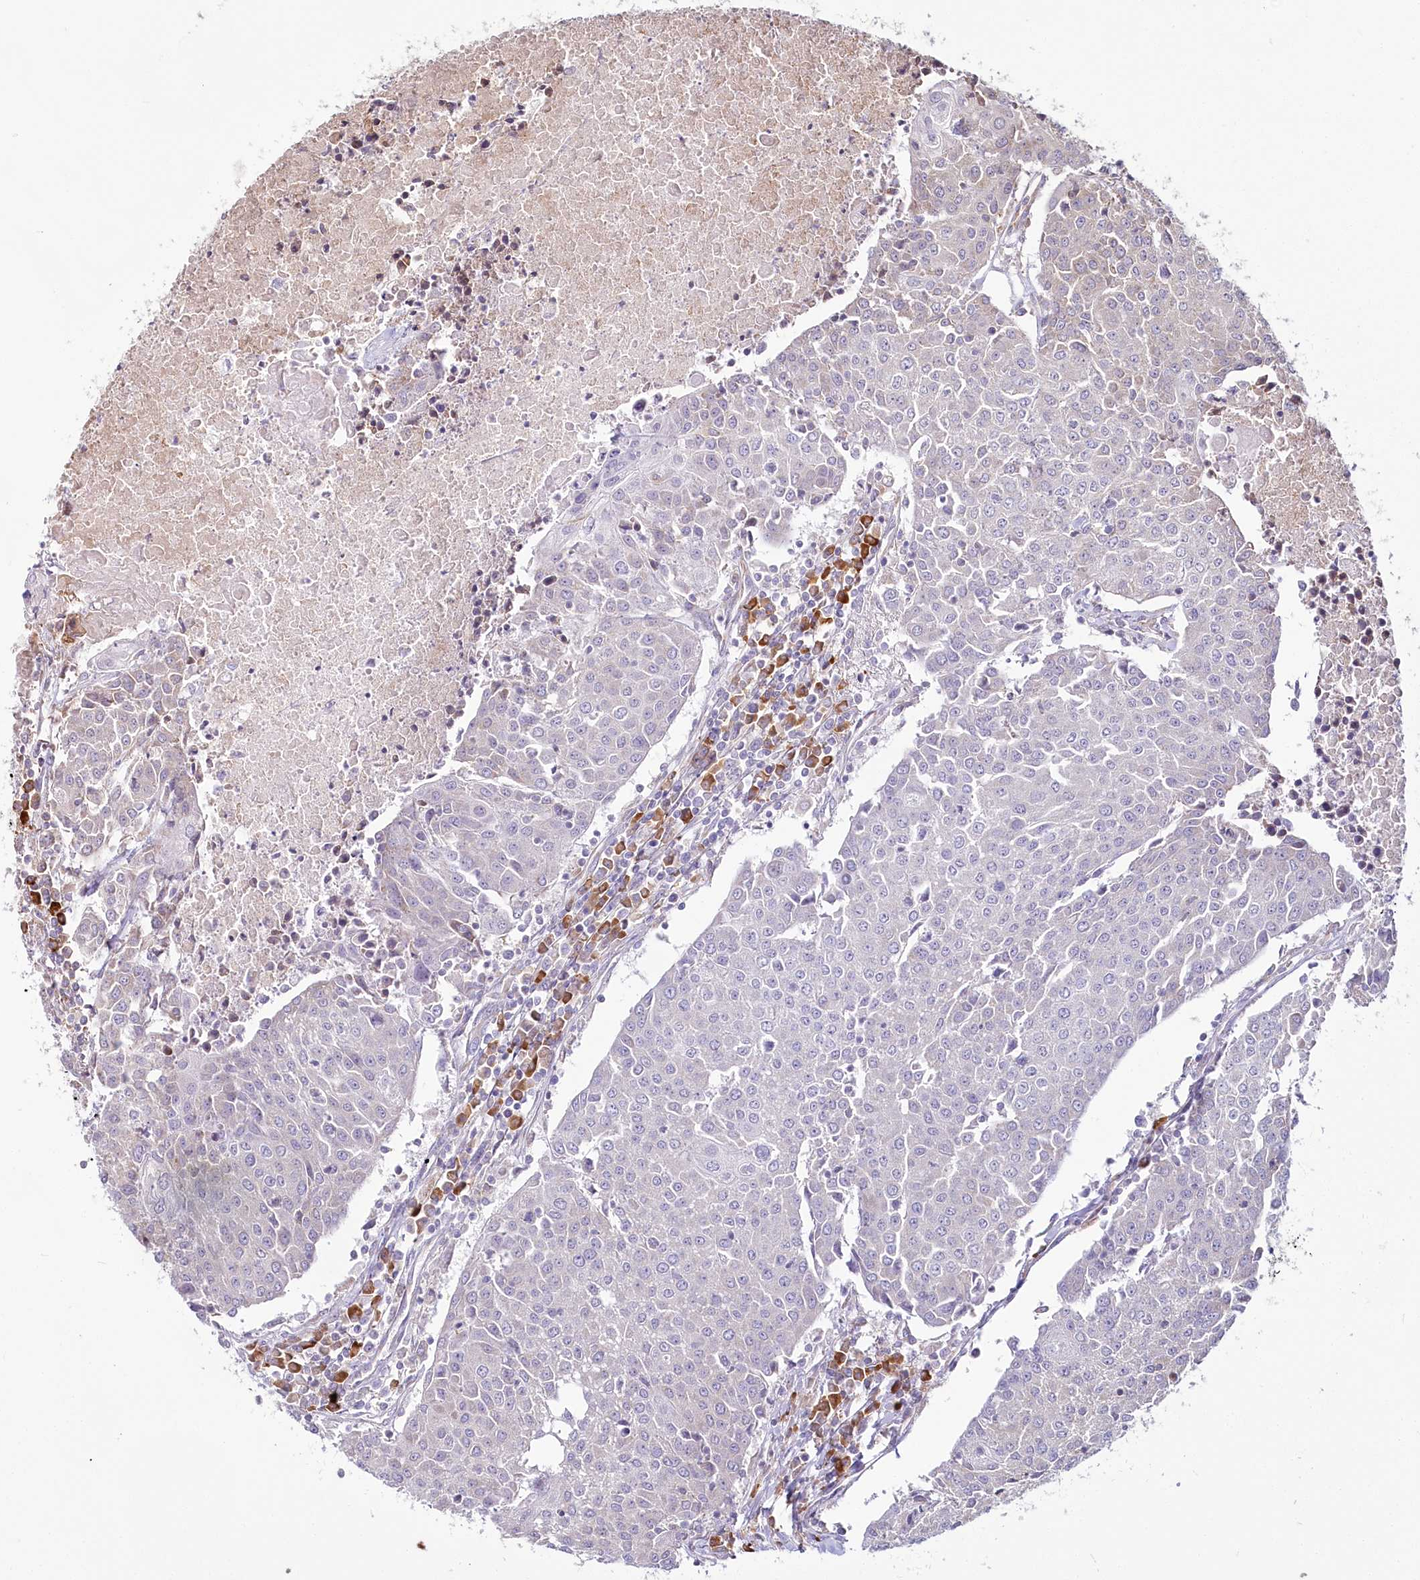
{"staining": {"intensity": "weak", "quantity": "25%-75%", "location": "cytoplasmic/membranous"}, "tissue": "urothelial cancer", "cell_type": "Tumor cells", "image_type": "cancer", "snomed": [{"axis": "morphology", "description": "Urothelial carcinoma, High grade"}, {"axis": "topography", "description": "Urinary bladder"}], "caption": "Urothelial cancer stained with DAB (3,3'-diaminobenzidine) immunohistochemistry displays low levels of weak cytoplasmic/membranous staining in approximately 25%-75% of tumor cells.", "gene": "POGLUT1", "patient": {"sex": "female", "age": 85}}